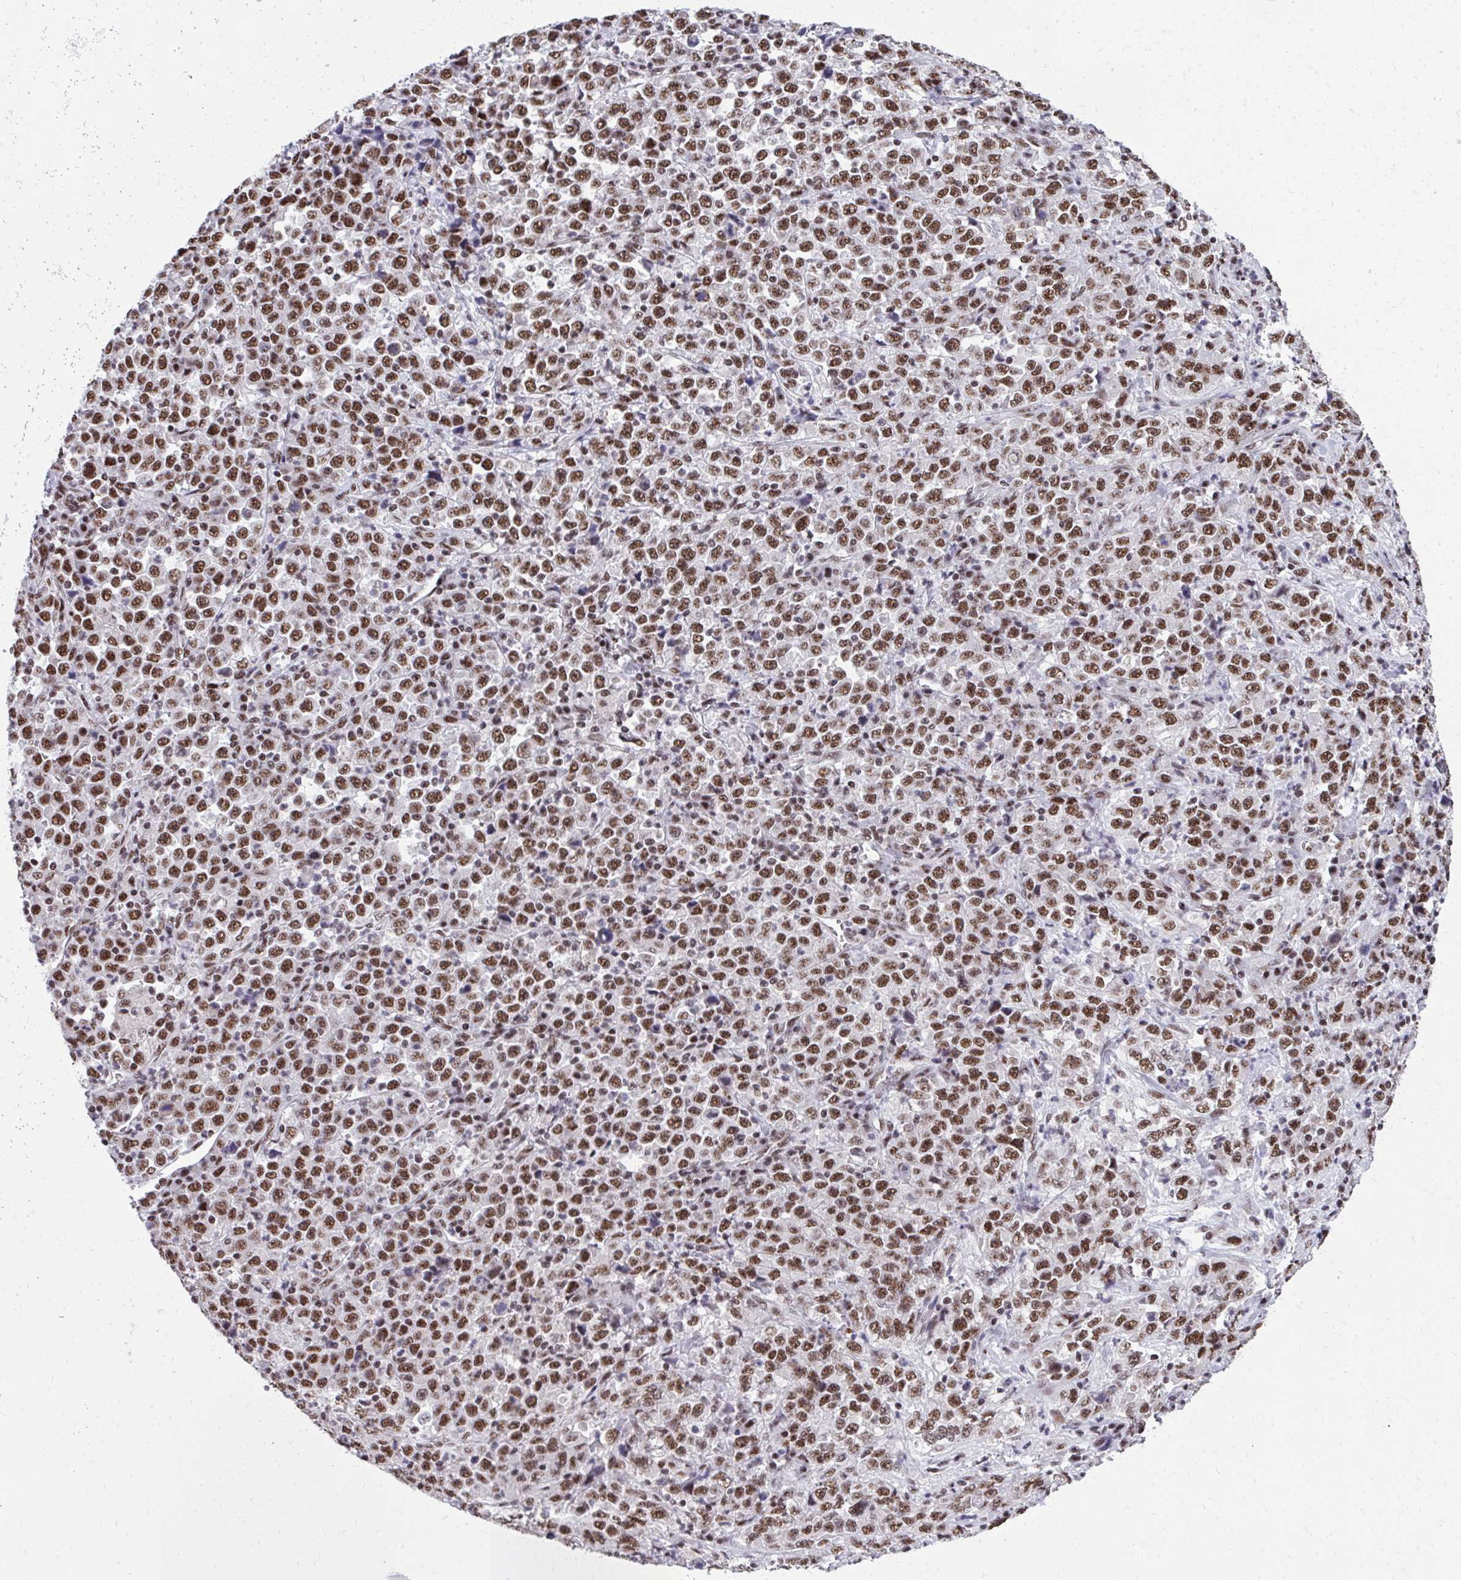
{"staining": {"intensity": "strong", "quantity": ">75%", "location": "nuclear"}, "tissue": "stomach cancer", "cell_type": "Tumor cells", "image_type": "cancer", "snomed": [{"axis": "morphology", "description": "Normal tissue, NOS"}, {"axis": "morphology", "description": "Adenocarcinoma, NOS"}, {"axis": "topography", "description": "Stomach, upper"}, {"axis": "topography", "description": "Stomach"}], "caption": "High-power microscopy captured an immunohistochemistry (IHC) micrograph of stomach adenocarcinoma, revealing strong nuclear staining in approximately >75% of tumor cells.", "gene": "SYNE4", "patient": {"sex": "male", "age": 59}}